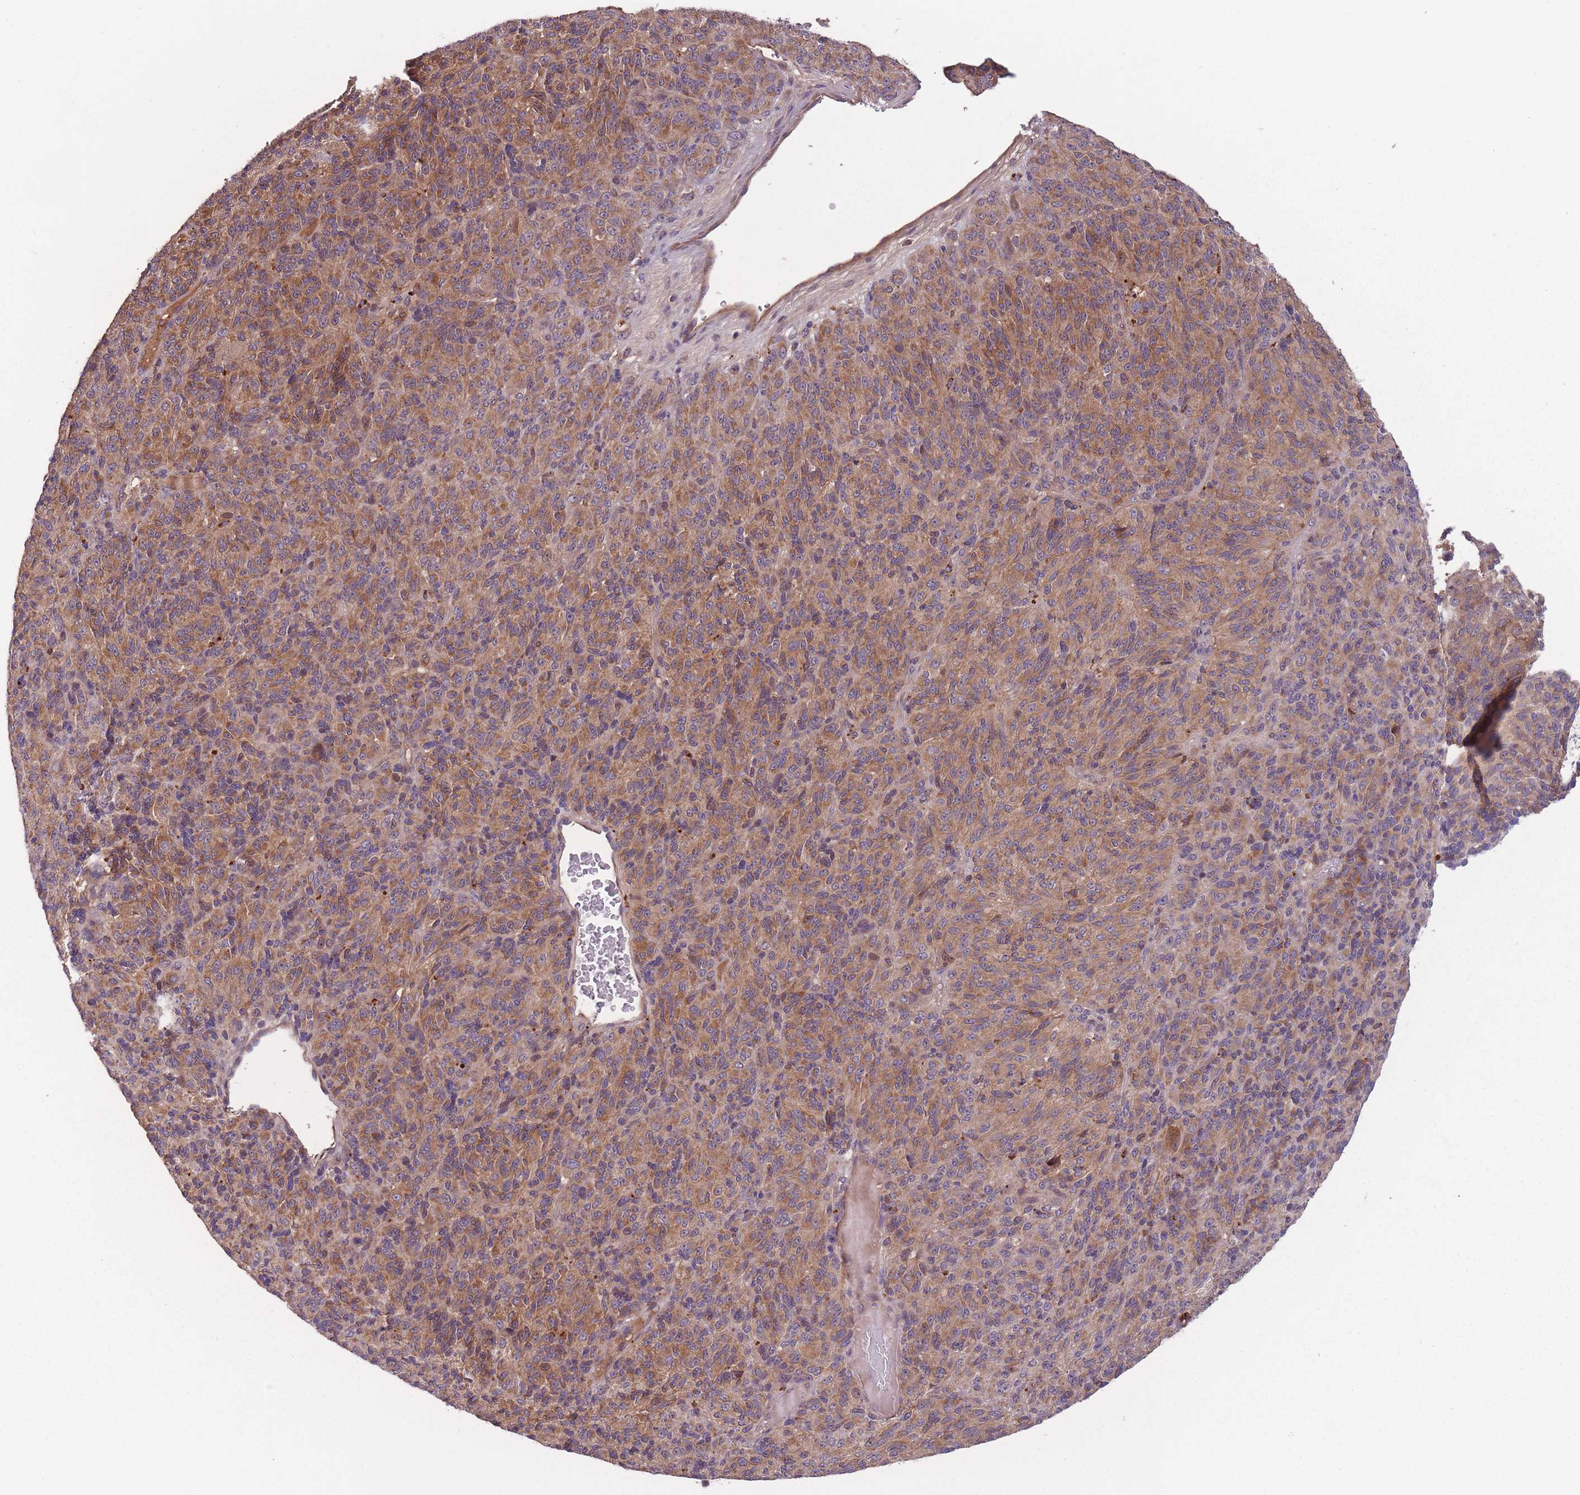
{"staining": {"intensity": "moderate", "quantity": ">75%", "location": "cytoplasmic/membranous"}, "tissue": "melanoma", "cell_type": "Tumor cells", "image_type": "cancer", "snomed": [{"axis": "morphology", "description": "Malignant melanoma, Metastatic site"}, {"axis": "topography", "description": "Brain"}], "caption": "Immunohistochemical staining of human melanoma demonstrates medium levels of moderate cytoplasmic/membranous protein positivity in about >75% of tumor cells.", "gene": "ITPKC", "patient": {"sex": "female", "age": 56}}